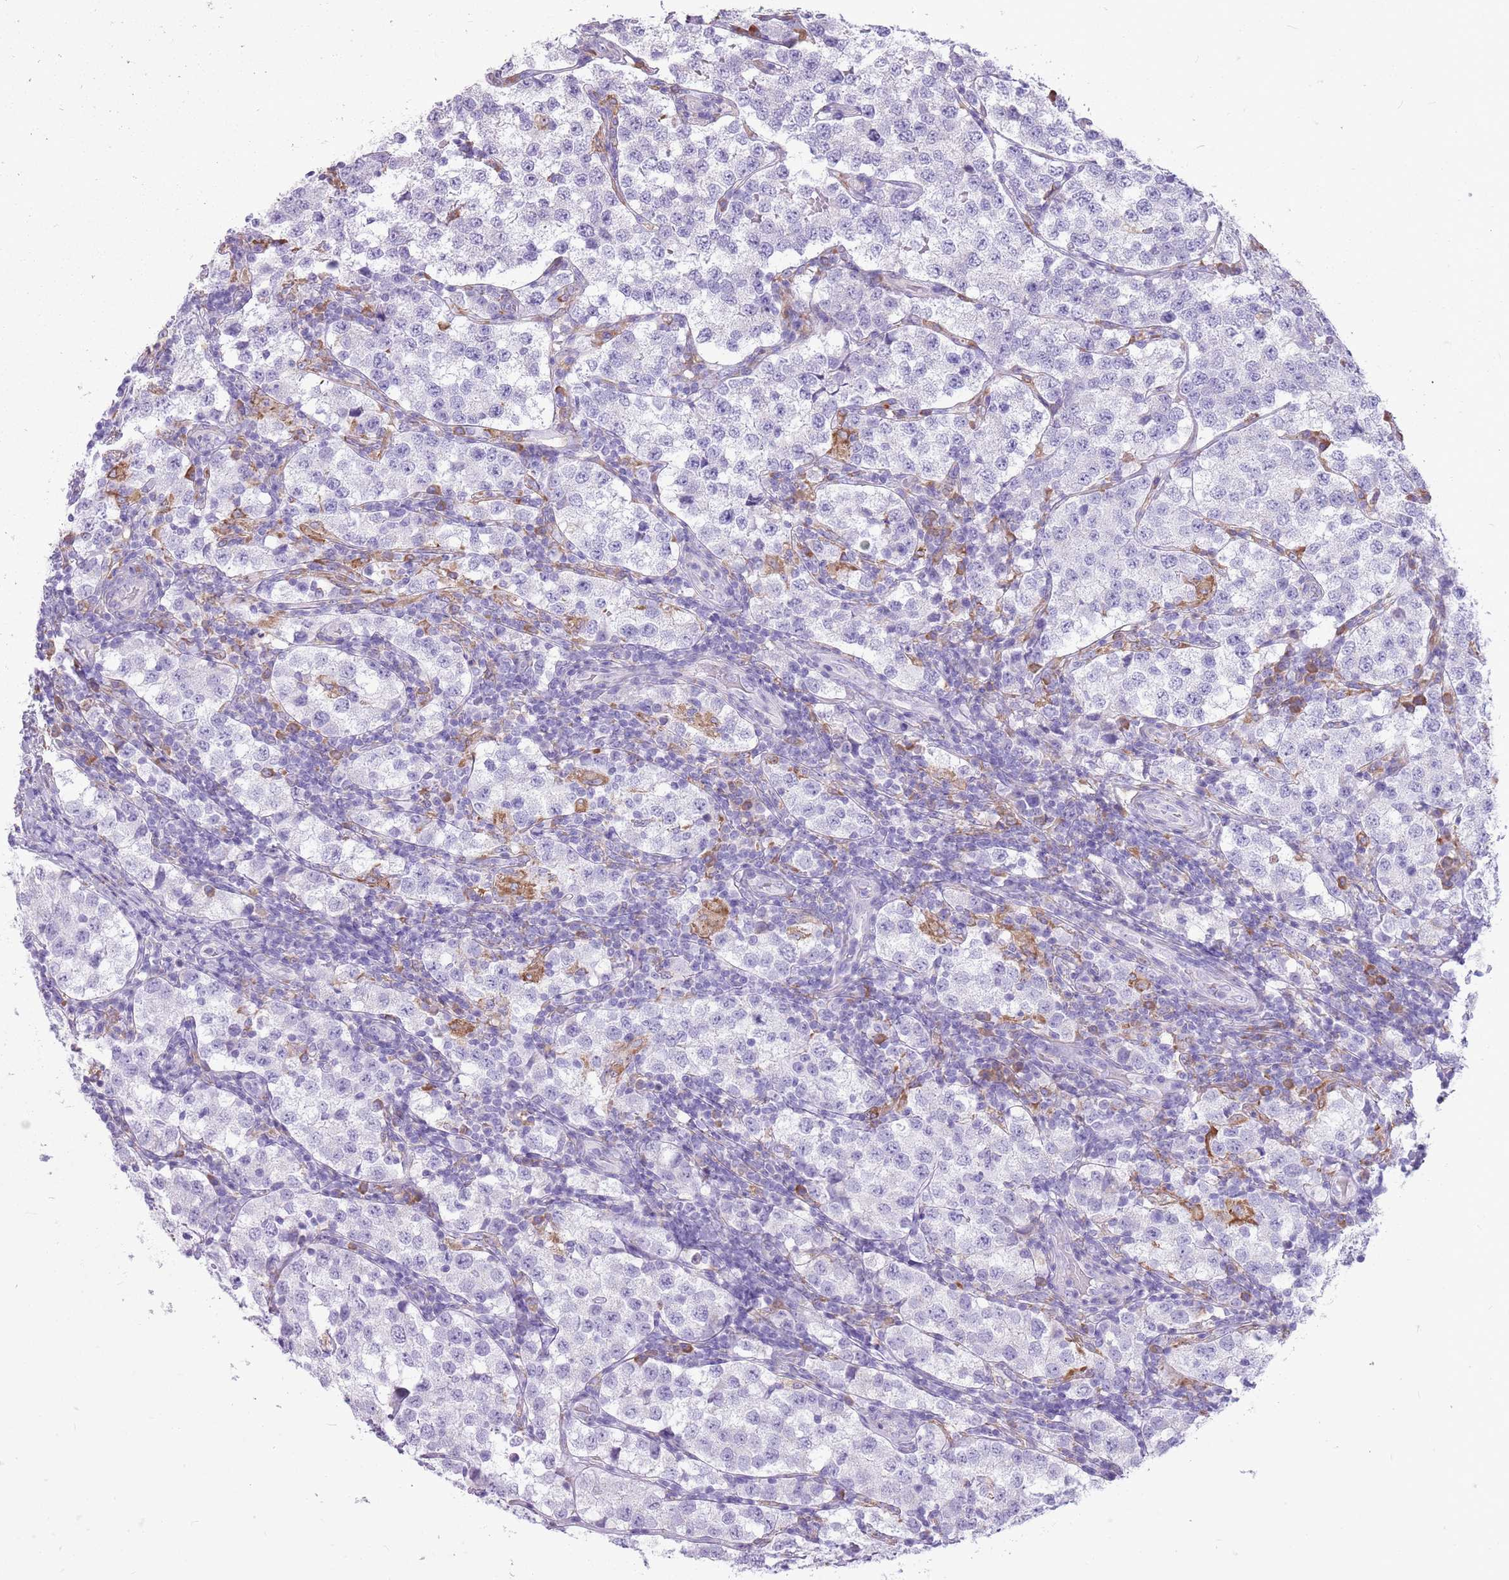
{"staining": {"intensity": "negative", "quantity": "none", "location": "none"}, "tissue": "testis cancer", "cell_type": "Tumor cells", "image_type": "cancer", "snomed": [{"axis": "morphology", "description": "Seminoma, NOS"}, {"axis": "topography", "description": "Testis"}], "caption": "This is a micrograph of IHC staining of seminoma (testis), which shows no staining in tumor cells.", "gene": "KCTD19", "patient": {"sex": "male", "age": 34}}